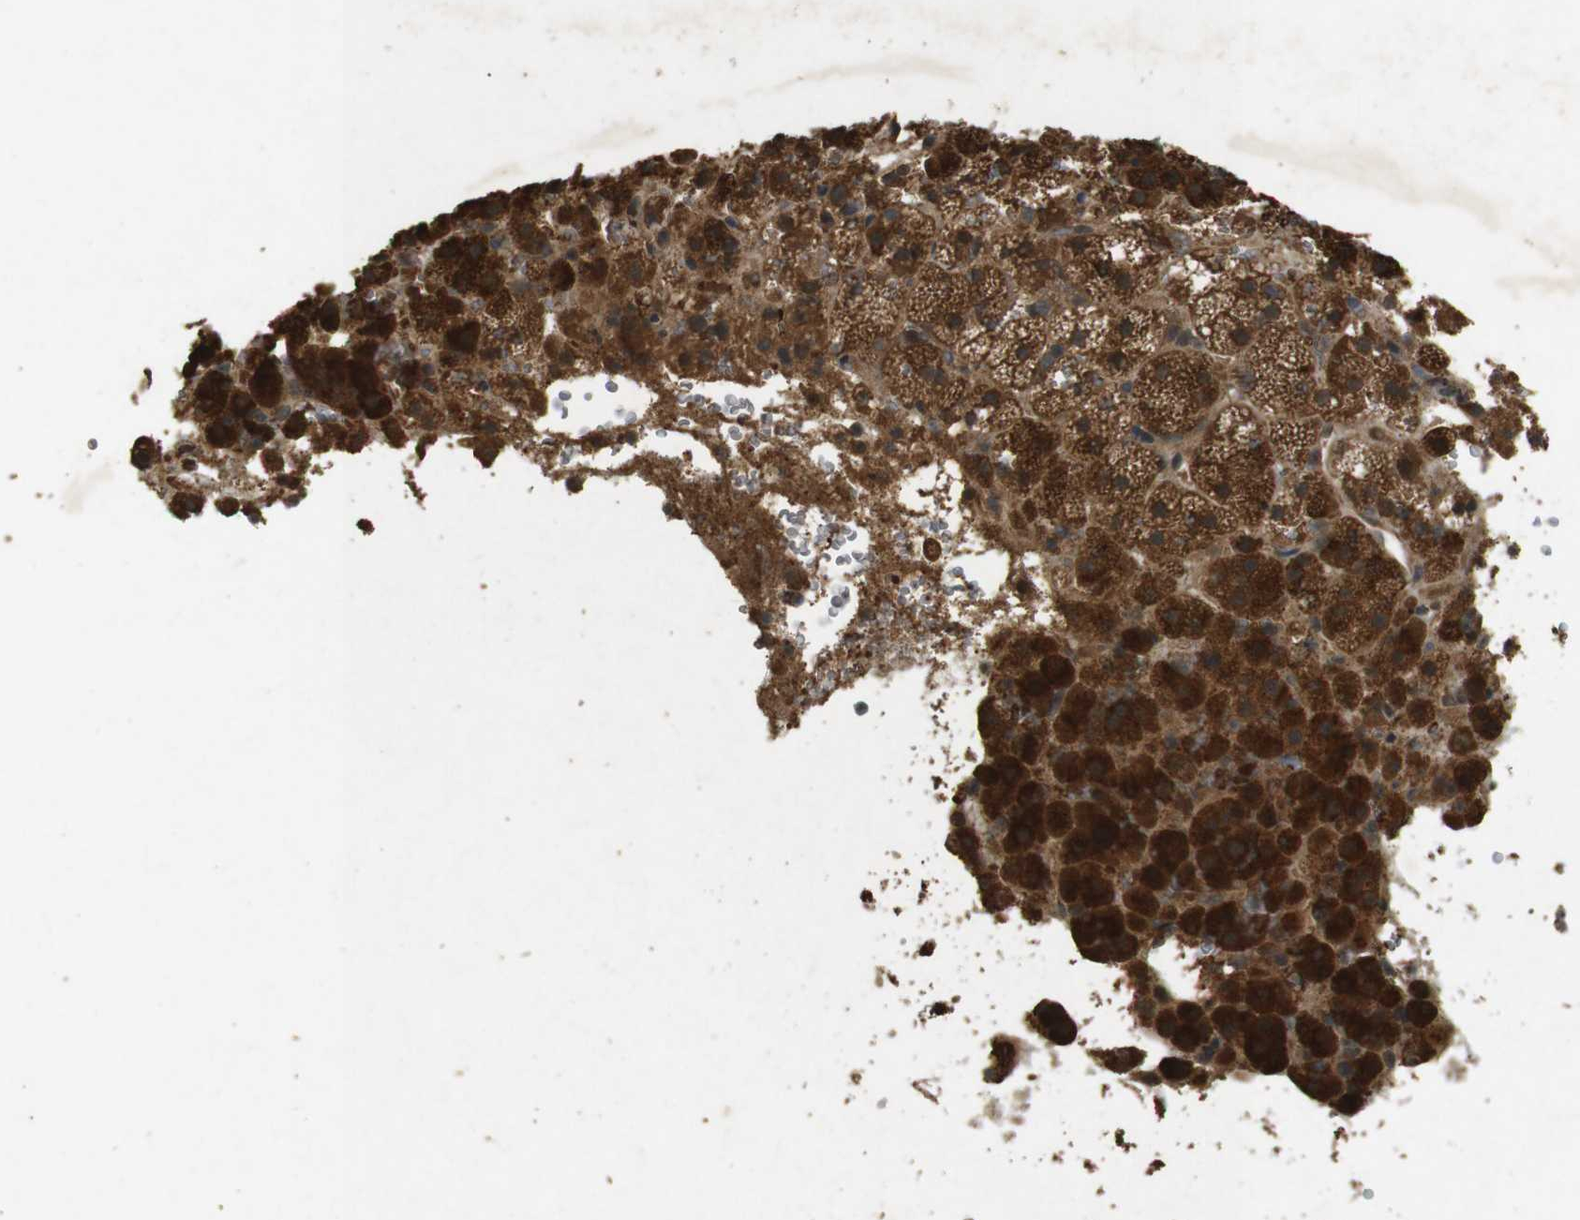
{"staining": {"intensity": "strong", "quantity": ">75%", "location": "cytoplasmic/membranous"}, "tissue": "adrenal gland", "cell_type": "Glandular cells", "image_type": "normal", "snomed": [{"axis": "morphology", "description": "Normal tissue, NOS"}, {"axis": "topography", "description": "Adrenal gland"}], "caption": "Strong cytoplasmic/membranous protein positivity is appreciated in about >75% of glandular cells in adrenal gland. (DAB IHC with brightfield microscopy, high magnification).", "gene": "TAP1", "patient": {"sex": "female", "age": 59}}